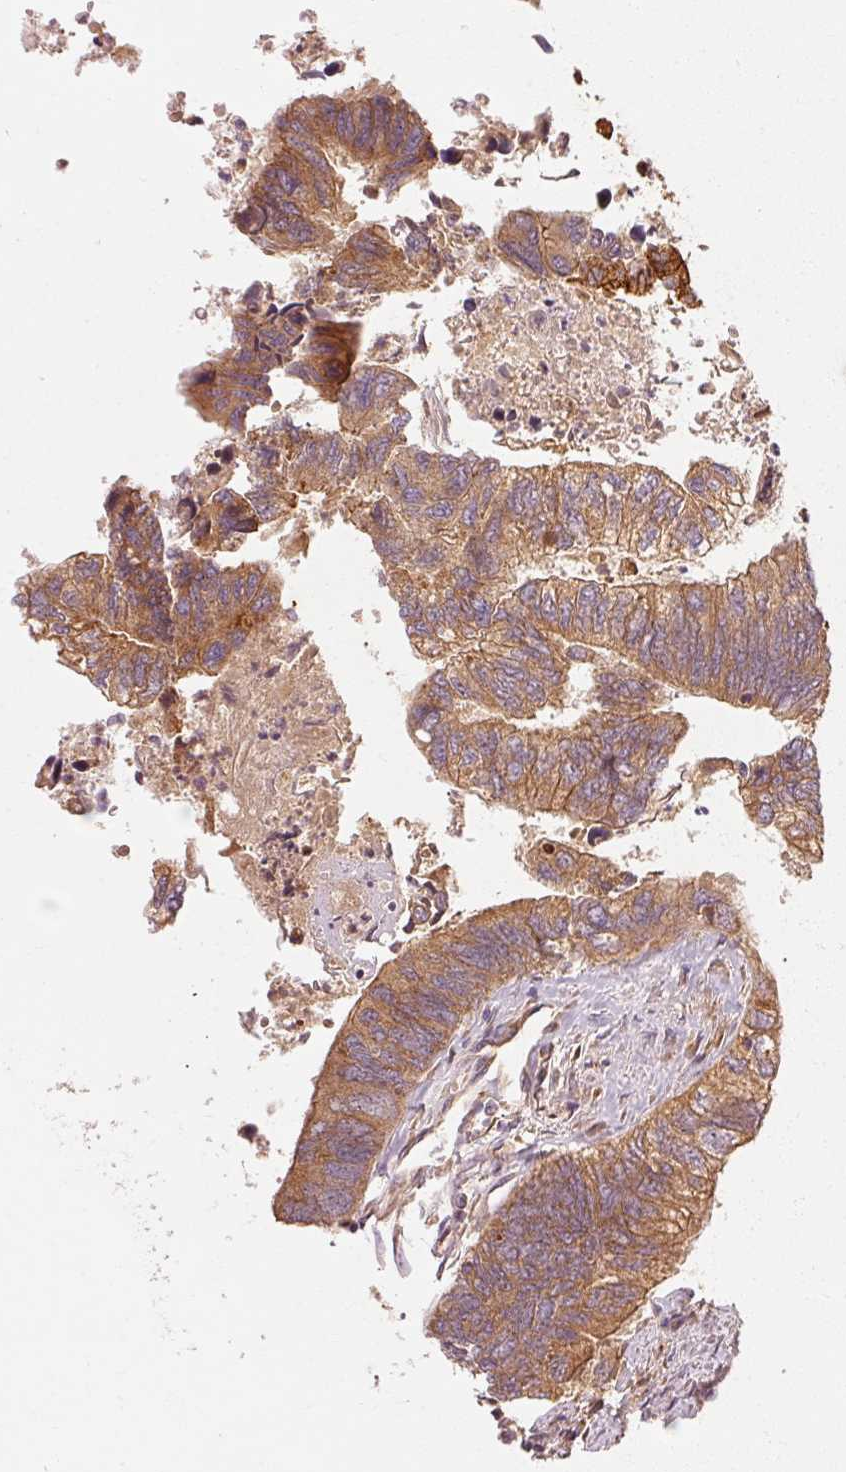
{"staining": {"intensity": "moderate", "quantity": ">75%", "location": "cytoplasmic/membranous"}, "tissue": "colorectal cancer", "cell_type": "Tumor cells", "image_type": "cancer", "snomed": [{"axis": "morphology", "description": "Adenocarcinoma, NOS"}, {"axis": "topography", "description": "Colon"}], "caption": "Human colorectal cancer (adenocarcinoma) stained with a protein marker shows moderate staining in tumor cells.", "gene": "CTNNA1", "patient": {"sex": "female", "age": 67}}